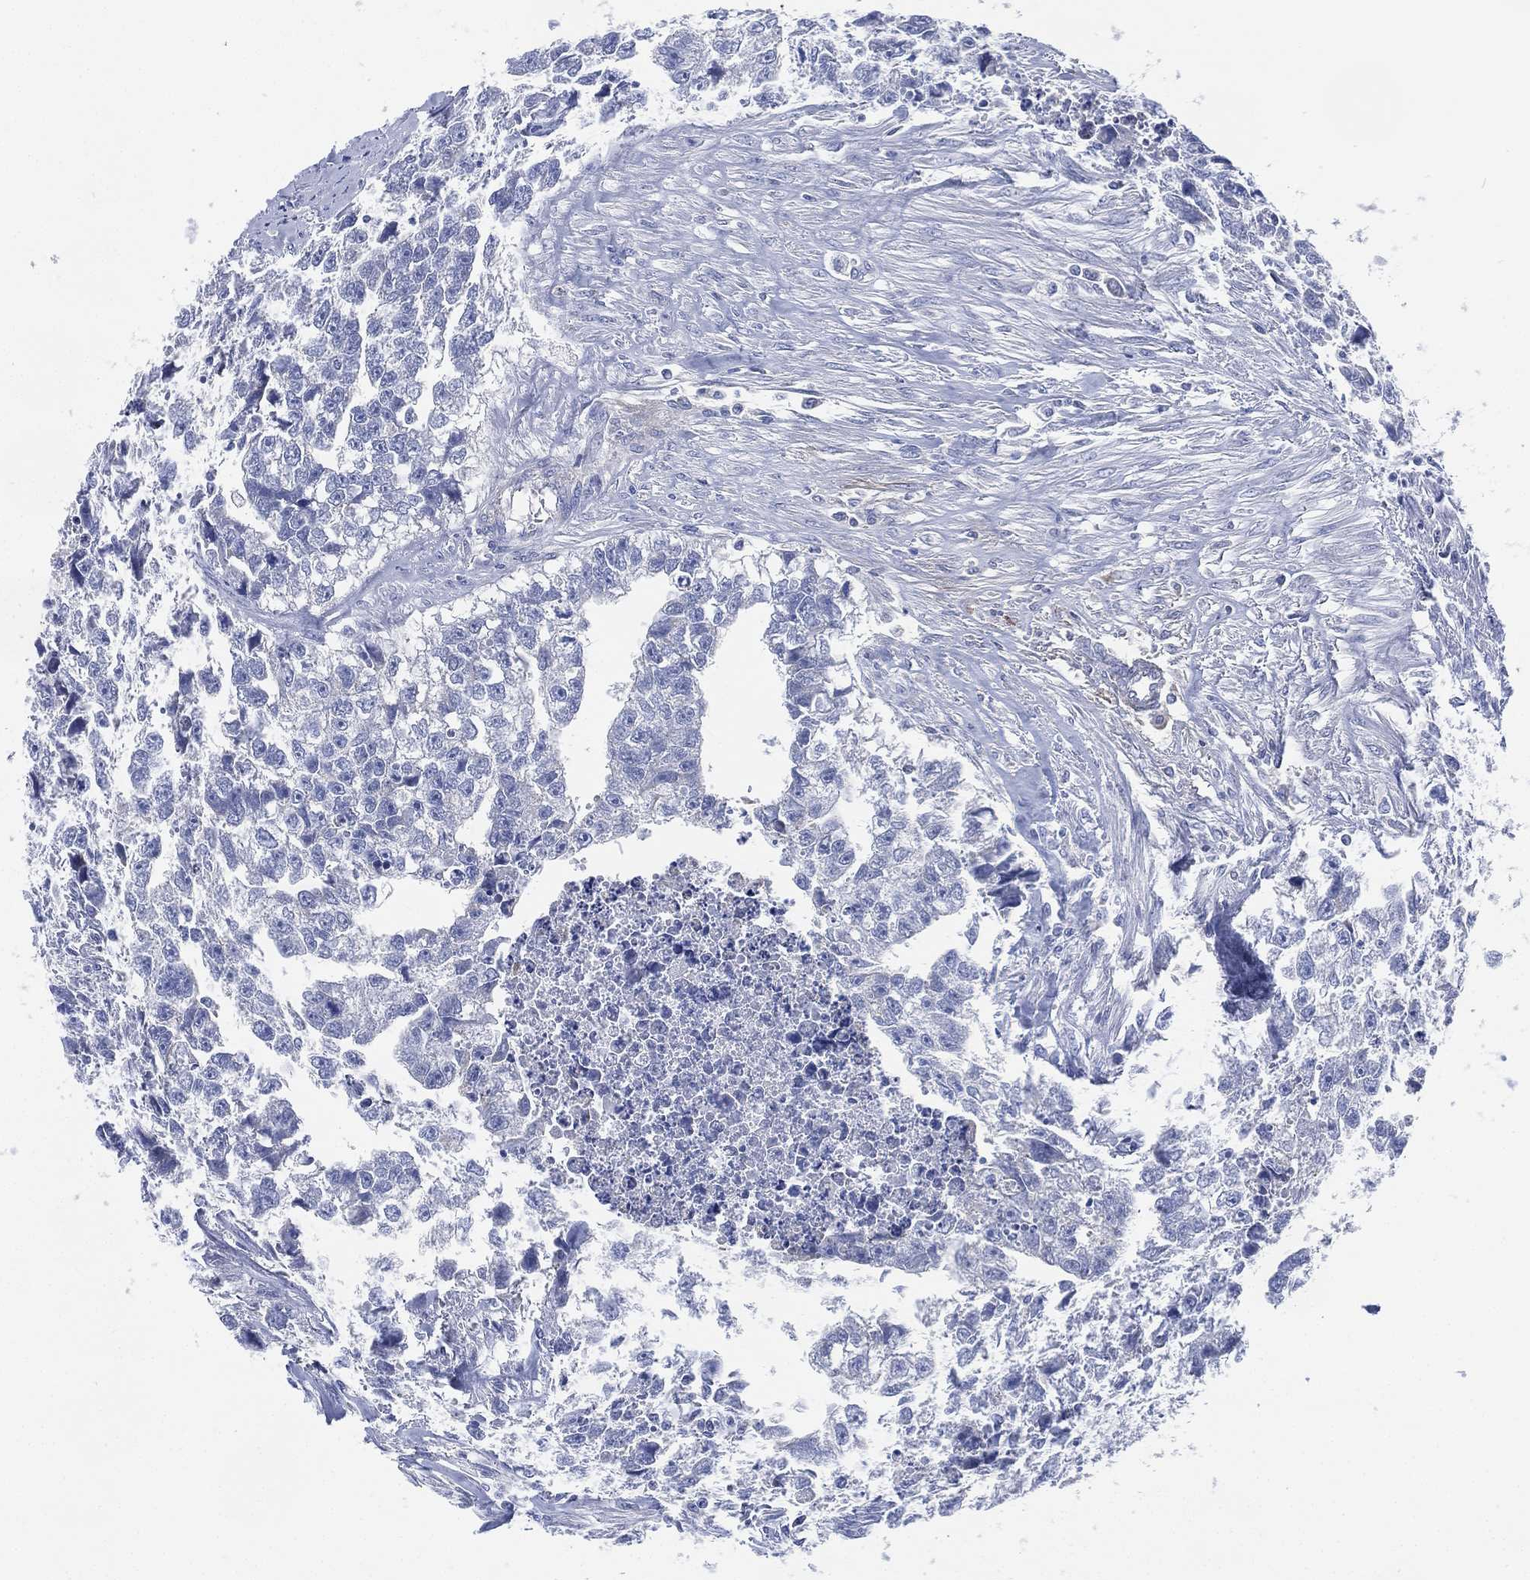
{"staining": {"intensity": "negative", "quantity": "none", "location": "none"}, "tissue": "testis cancer", "cell_type": "Tumor cells", "image_type": "cancer", "snomed": [{"axis": "morphology", "description": "Carcinoma, Embryonal, NOS"}, {"axis": "morphology", "description": "Teratoma, malignant, NOS"}, {"axis": "topography", "description": "Testis"}], "caption": "Testis malignant teratoma was stained to show a protein in brown. There is no significant positivity in tumor cells.", "gene": "ADAD2", "patient": {"sex": "male", "age": 44}}